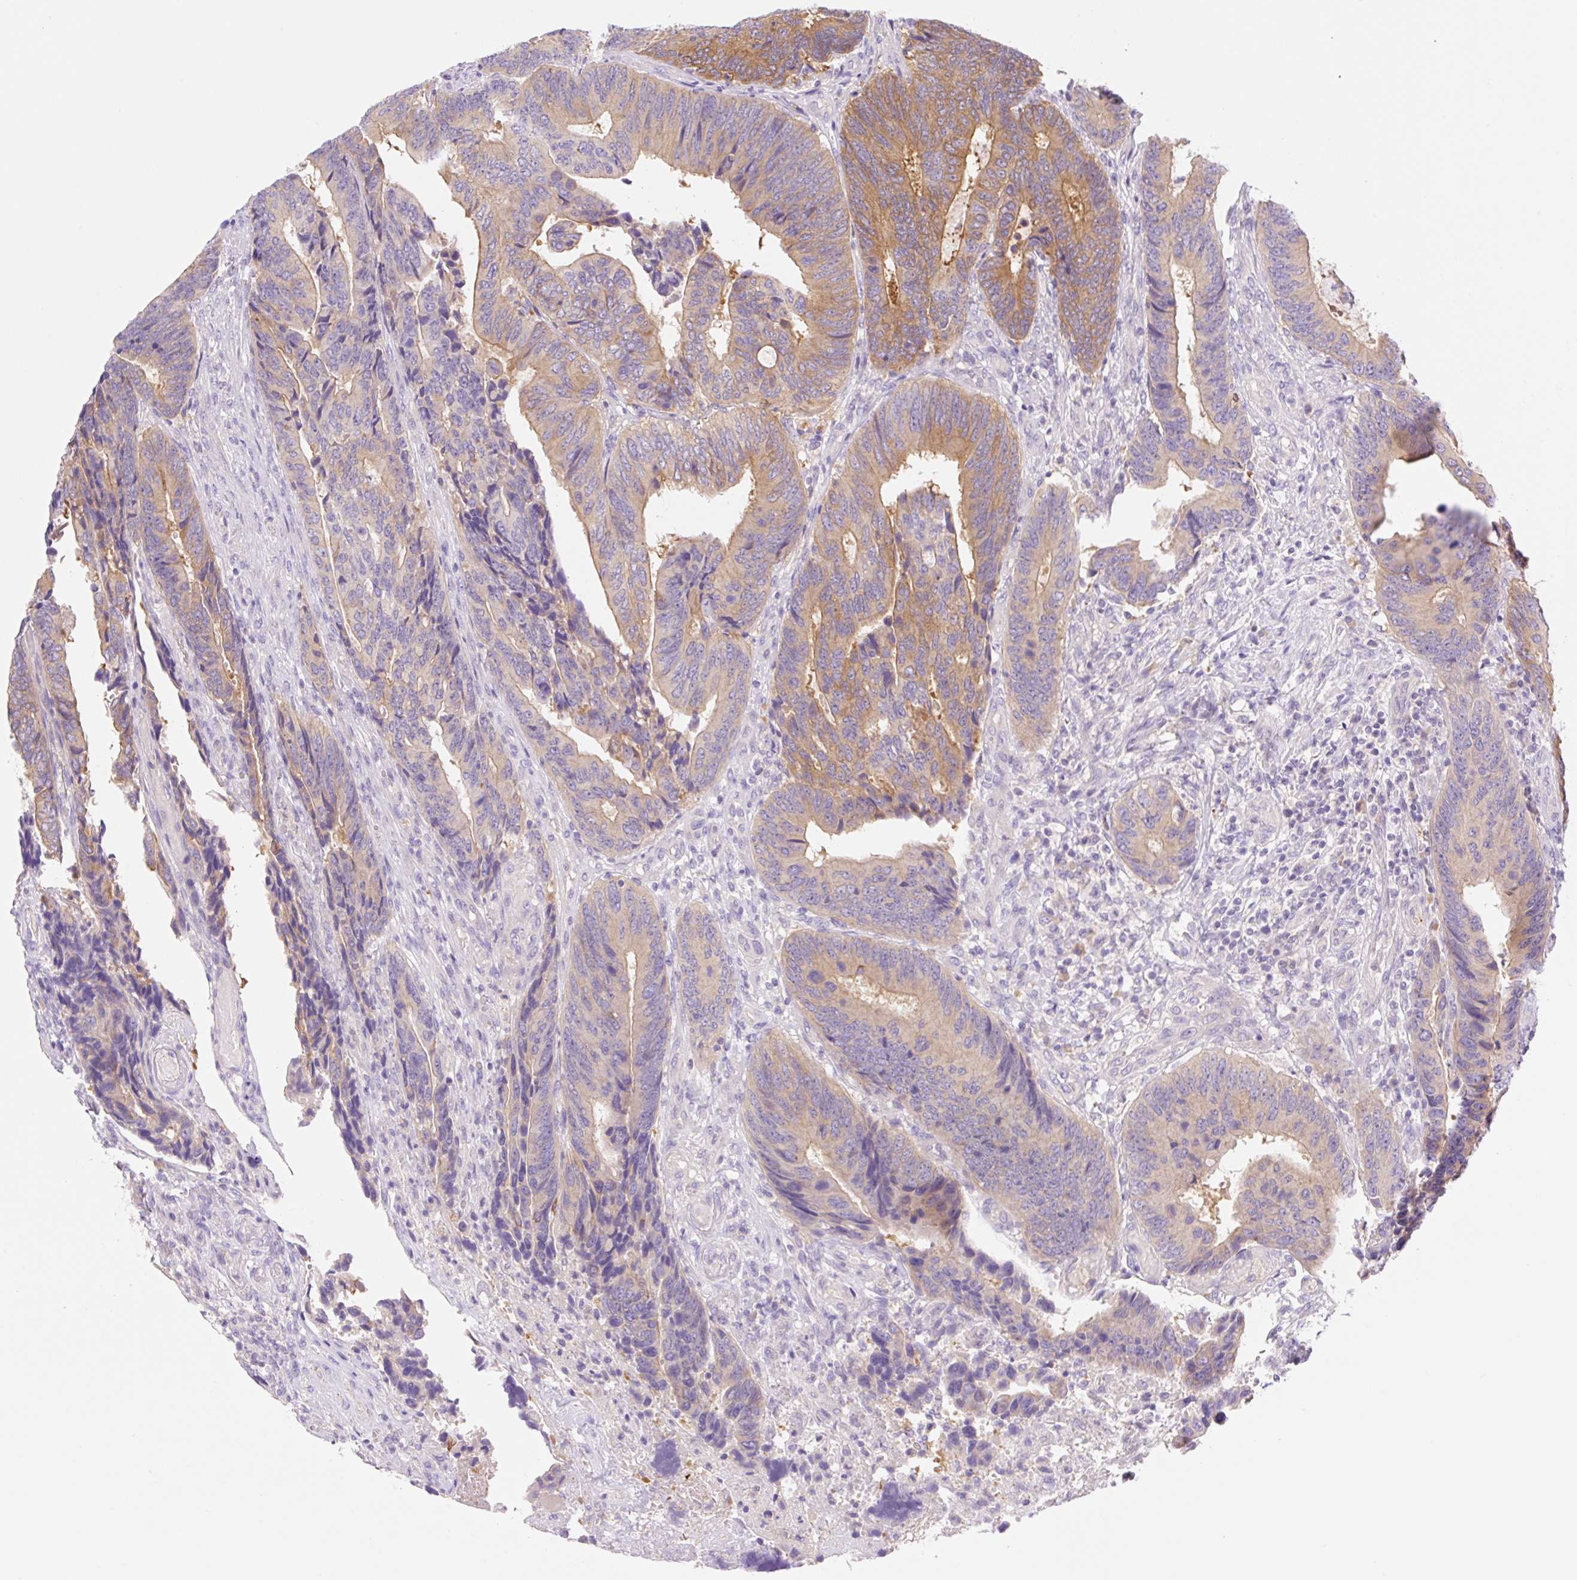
{"staining": {"intensity": "moderate", "quantity": ">75%", "location": "cytoplasmic/membranous"}, "tissue": "colorectal cancer", "cell_type": "Tumor cells", "image_type": "cancer", "snomed": [{"axis": "morphology", "description": "Adenocarcinoma, NOS"}, {"axis": "topography", "description": "Colon"}], "caption": "A micrograph showing moderate cytoplasmic/membranous staining in about >75% of tumor cells in colorectal adenocarcinoma, as visualized by brown immunohistochemical staining.", "gene": "DENND5A", "patient": {"sex": "male", "age": 87}}